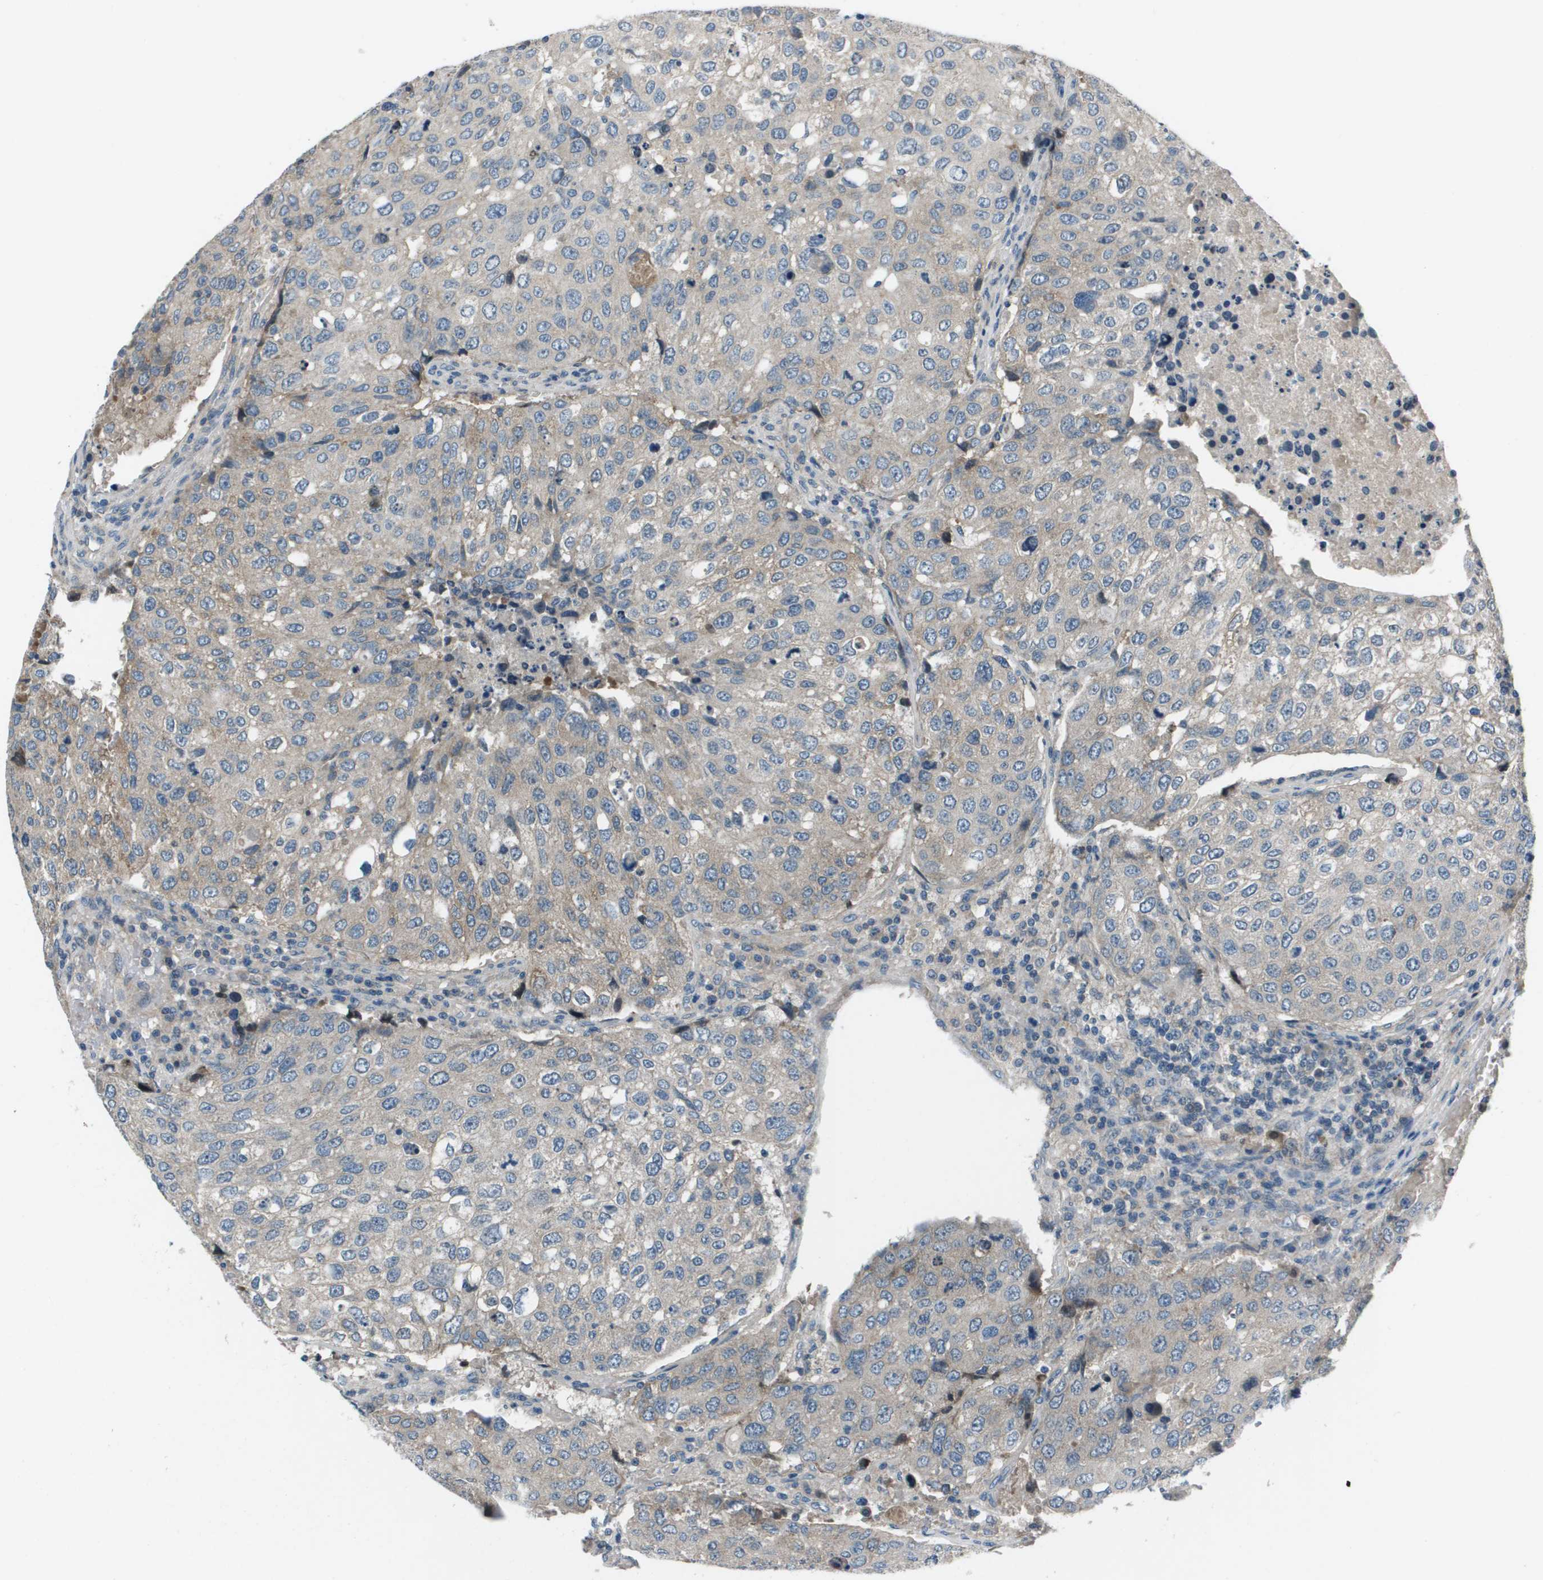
{"staining": {"intensity": "negative", "quantity": "none", "location": "none"}, "tissue": "urothelial cancer", "cell_type": "Tumor cells", "image_type": "cancer", "snomed": [{"axis": "morphology", "description": "Urothelial carcinoma, High grade"}, {"axis": "topography", "description": "Lymph node"}, {"axis": "topography", "description": "Urinary bladder"}], "caption": "Immunohistochemistry (IHC) photomicrograph of neoplastic tissue: human urothelial cancer stained with DAB (3,3'-diaminobenzidine) demonstrates no significant protein expression in tumor cells.", "gene": "PCOLCE", "patient": {"sex": "male", "age": 51}}